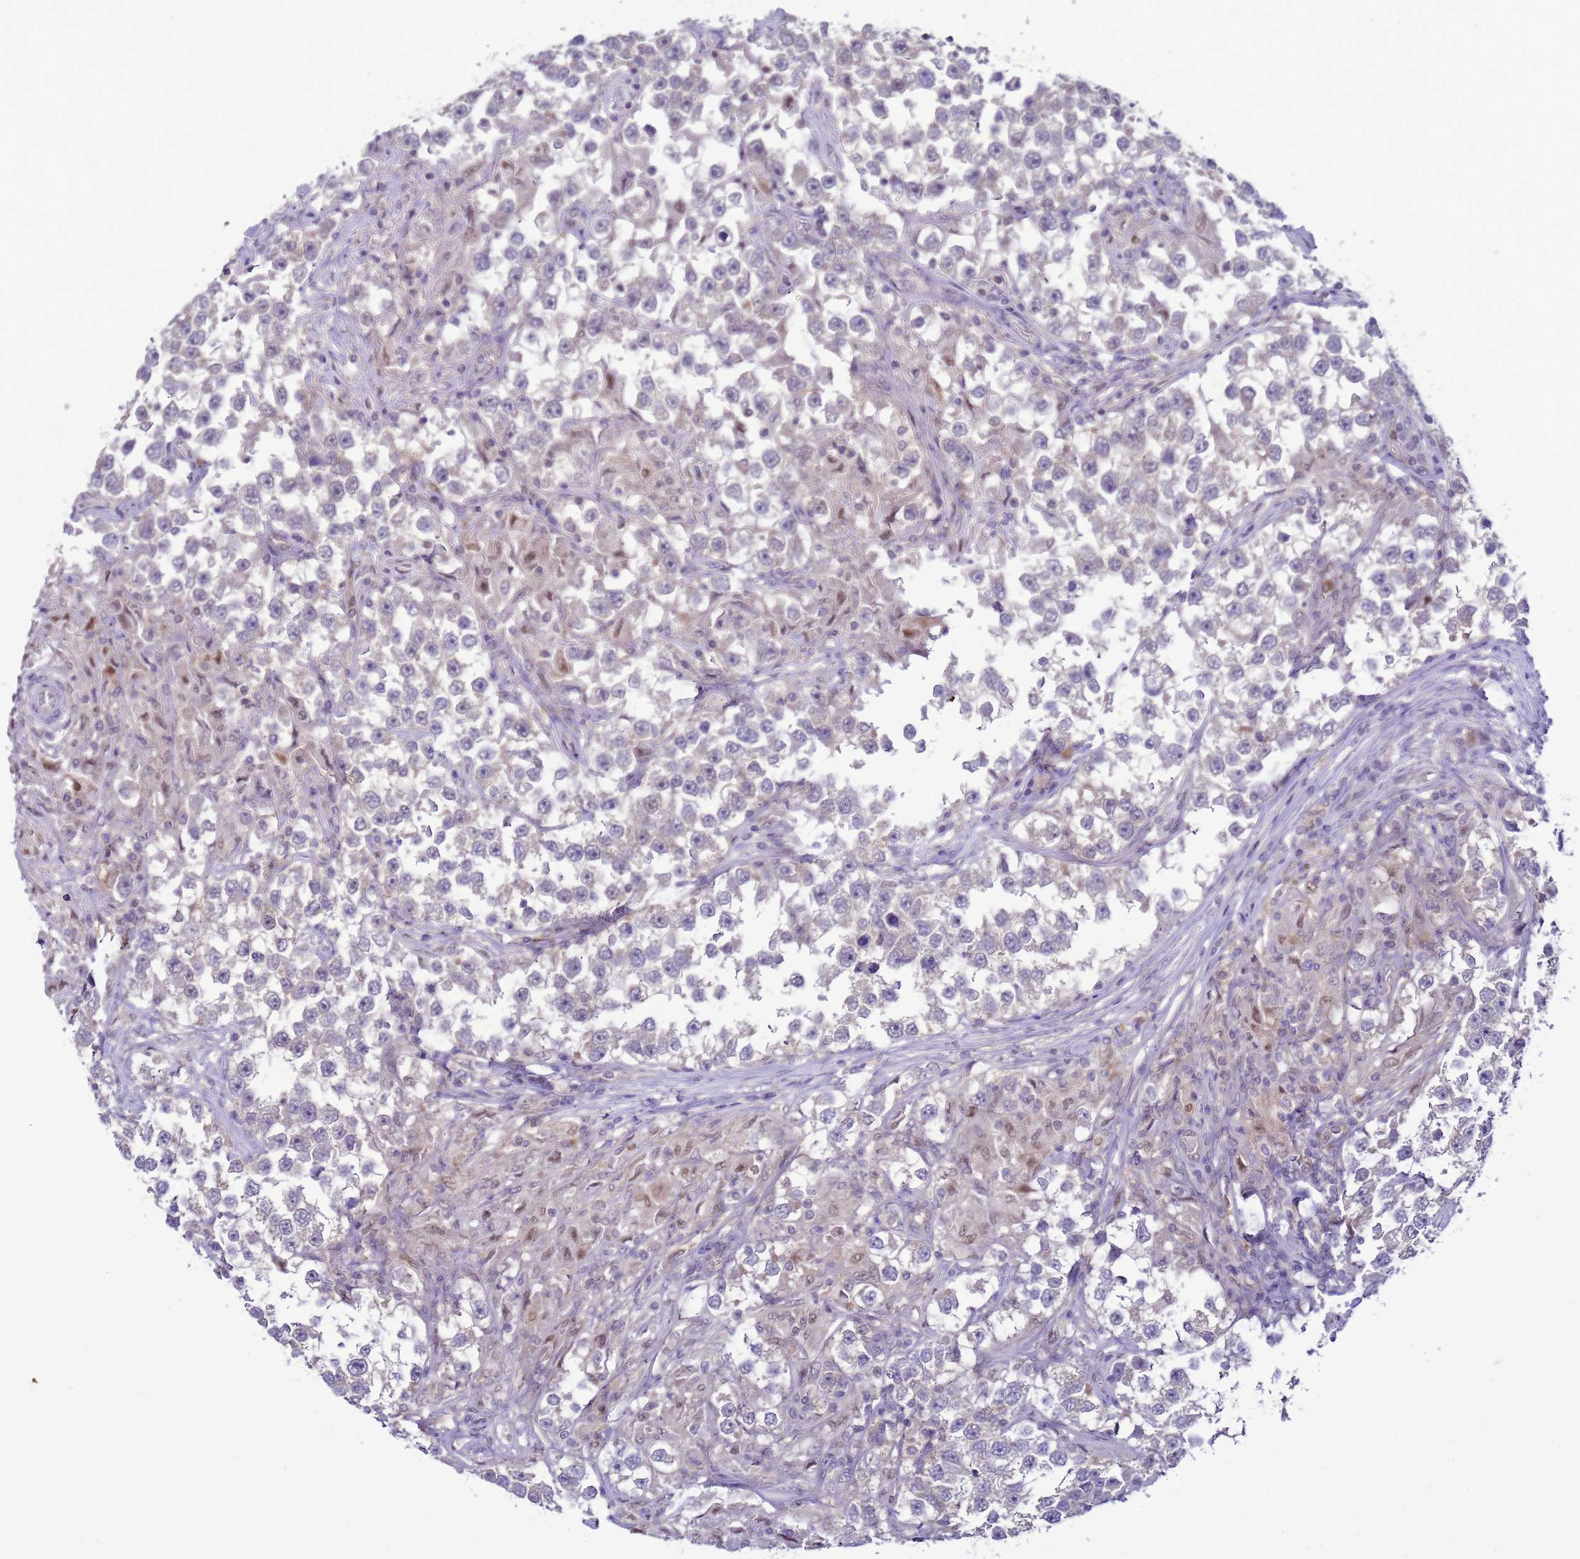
{"staining": {"intensity": "weak", "quantity": "<25%", "location": "cytoplasmic/membranous"}, "tissue": "testis cancer", "cell_type": "Tumor cells", "image_type": "cancer", "snomed": [{"axis": "morphology", "description": "Seminoma, NOS"}, {"axis": "topography", "description": "Testis"}], "caption": "Tumor cells are negative for brown protein staining in testis cancer. (Brightfield microscopy of DAB IHC at high magnification).", "gene": "DDI2", "patient": {"sex": "male", "age": 46}}